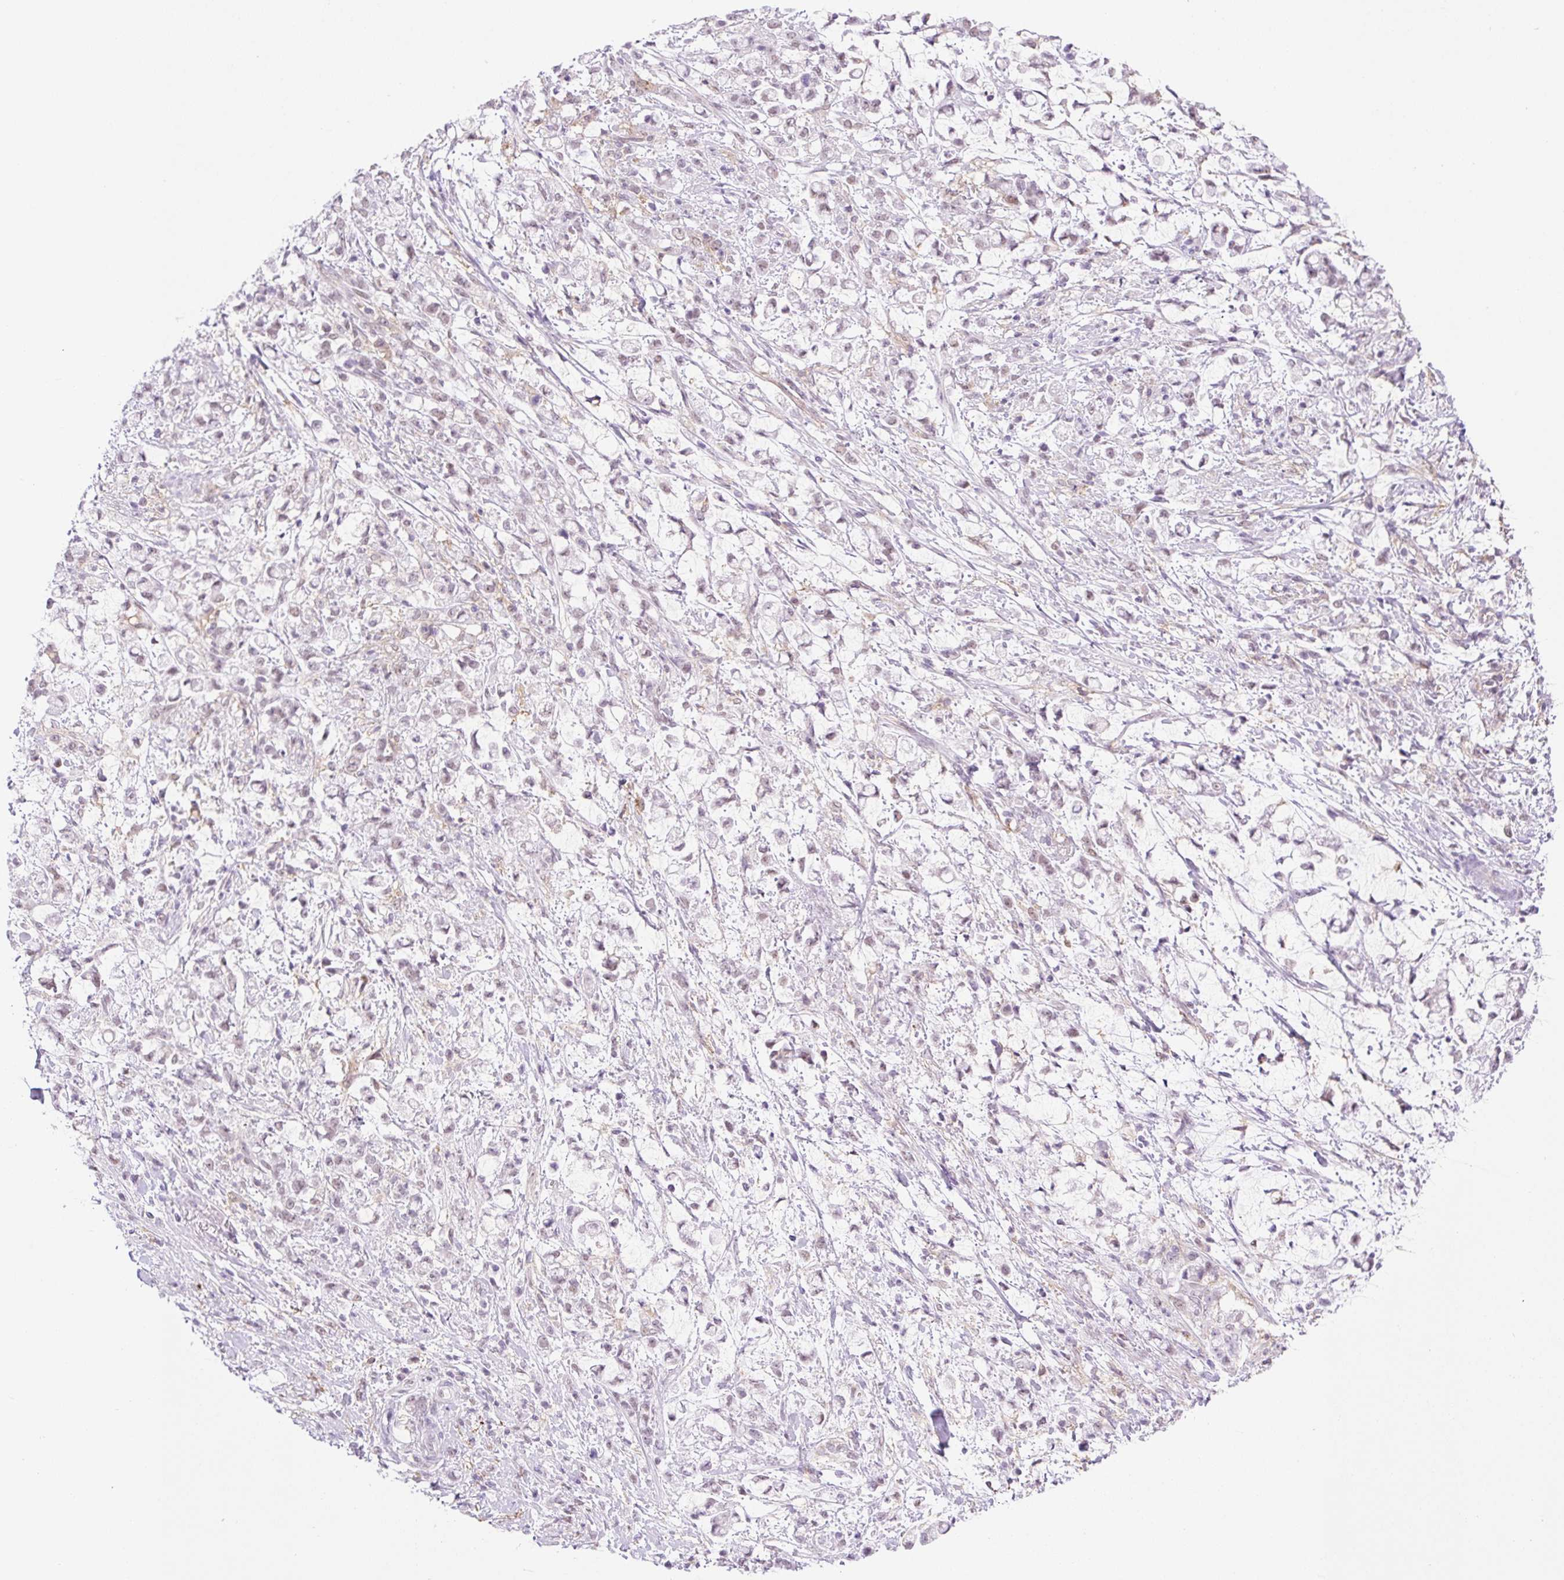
{"staining": {"intensity": "weak", "quantity": "25%-75%", "location": "nuclear"}, "tissue": "stomach cancer", "cell_type": "Tumor cells", "image_type": "cancer", "snomed": [{"axis": "morphology", "description": "Adenocarcinoma, NOS"}, {"axis": "topography", "description": "Stomach"}], "caption": "The image exhibits immunohistochemical staining of stomach adenocarcinoma. There is weak nuclear expression is present in approximately 25%-75% of tumor cells.", "gene": "PALM3", "patient": {"sex": "female", "age": 60}}